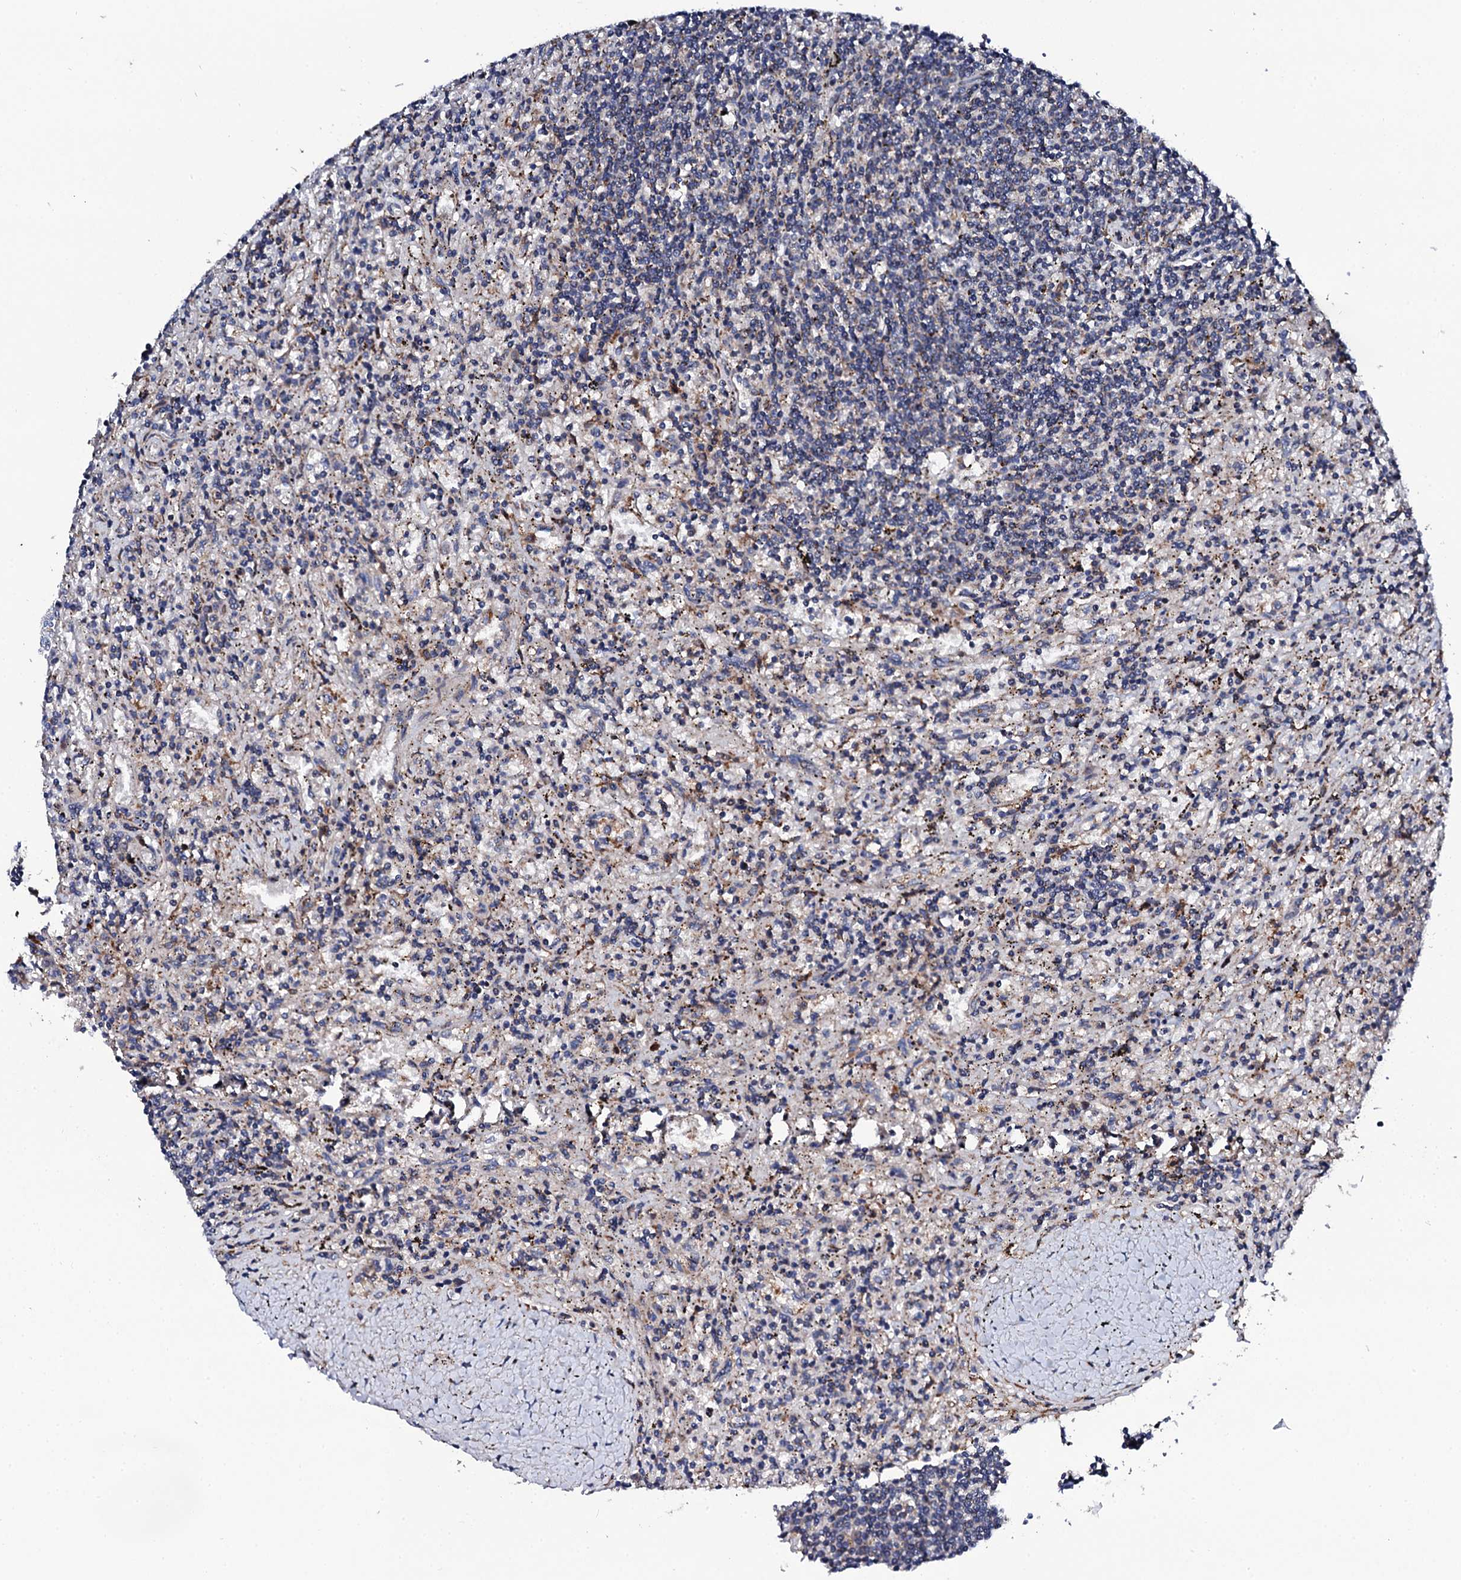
{"staining": {"intensity": "negative", "quantity": "none", "location": "none"}, "tissue": "lymphoma", "cell_type": "Tumor cells", "image_type": "cancer", "snomed": [{"axis": "morphology", "description": "Malignant lymphoma, non-Hodgkin's type, Low grade"}, {"axis": "topography", "description": "Spleen"}], "caption": "Low-grade malignant lymphoma, non-Hodgkin's type was stained to show a protein in brown. There is no significant staining in tumor cells.", "gene": "COG4", "patient": {"sex": "male", "age": 76}}